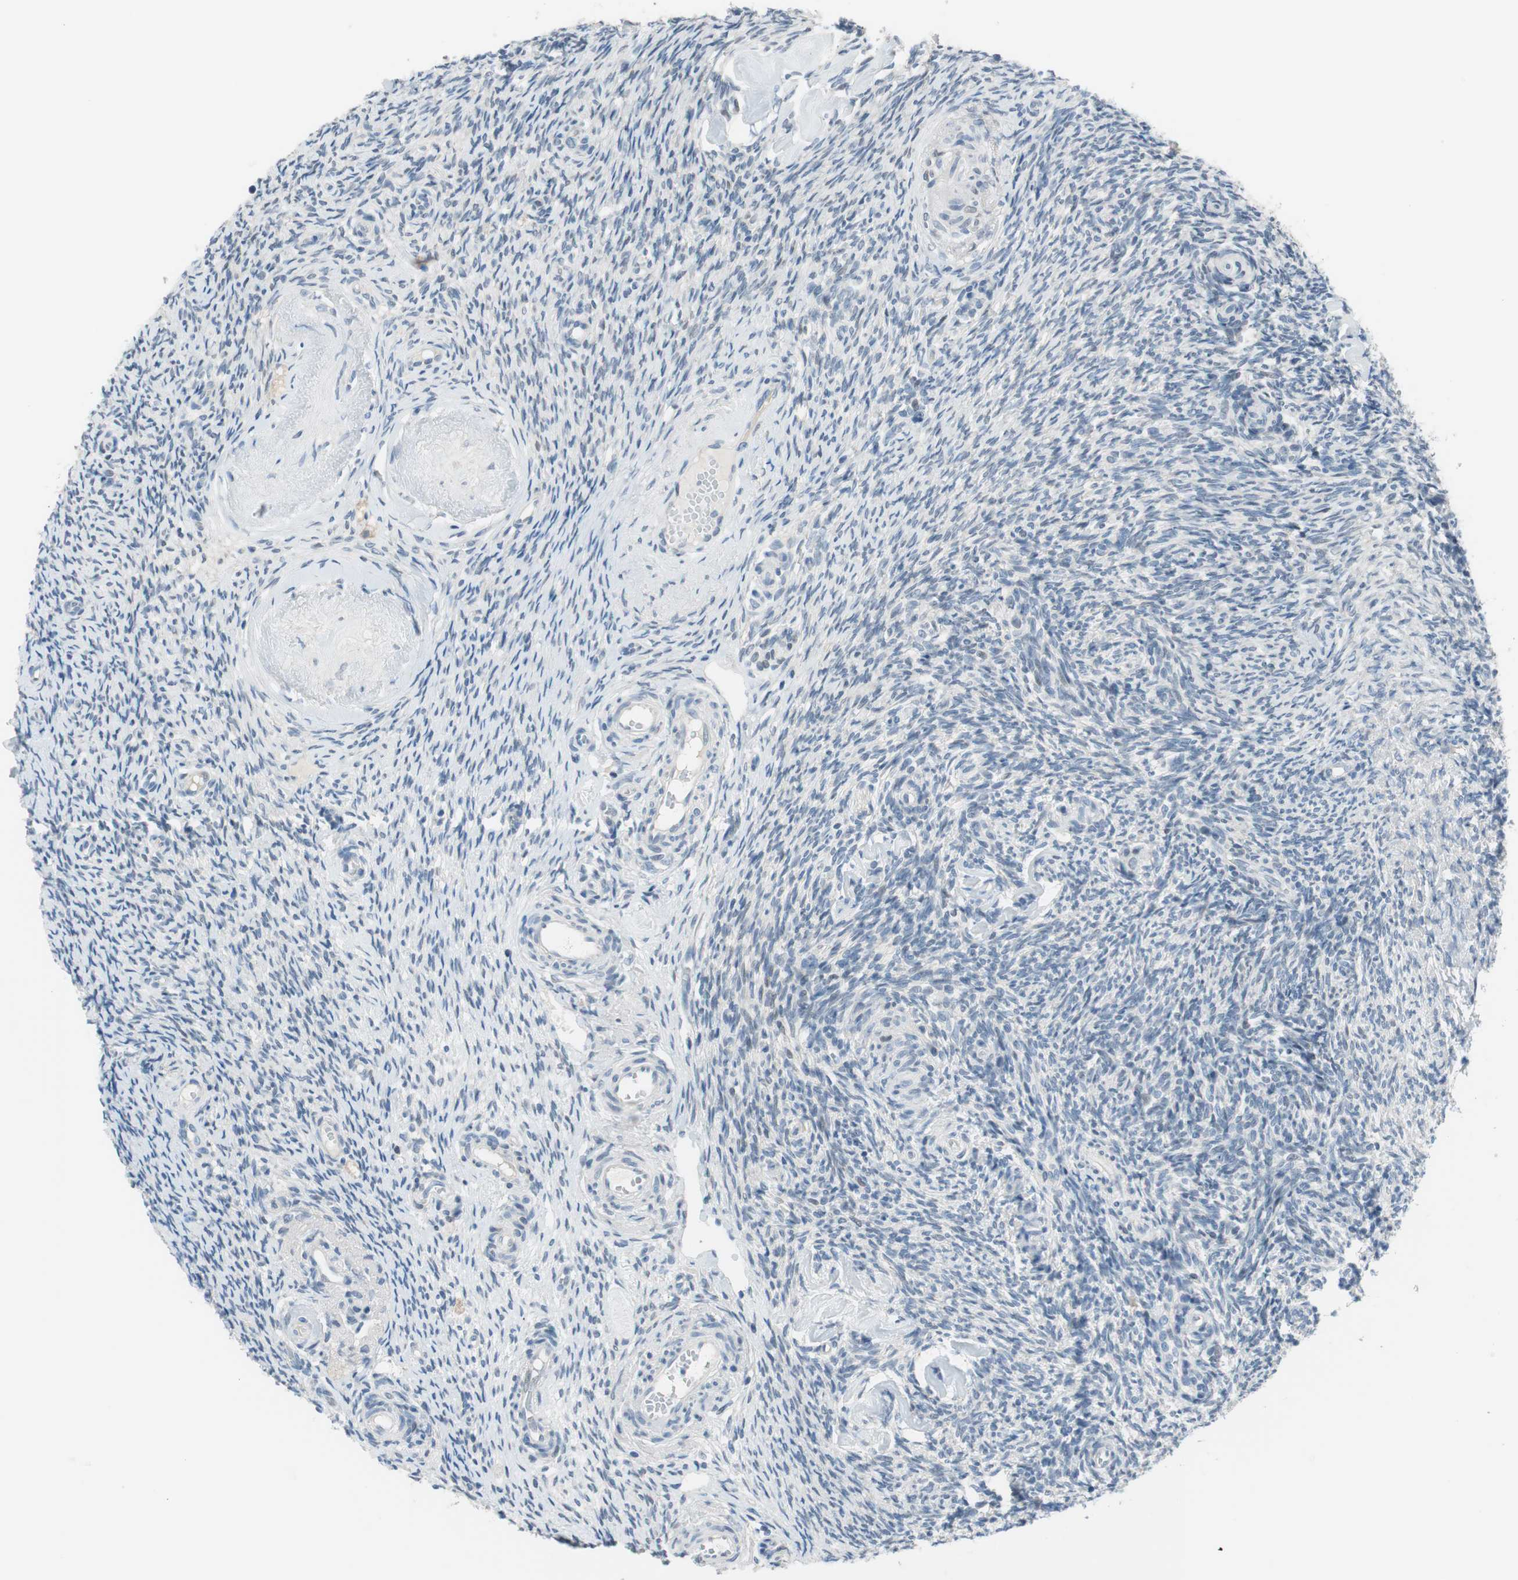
{"staining": {"intensity": "weak", "quantity": "<25%", "location": "nuclear"}, "tissue": "ovary", "cell_type": "Follicle cells", "image_type": "normal", "snomed": [{"axis": "morphology", "description": "Normal tissue, NOS"}, {"axis": "topography", "description": "Ovary"}], "caption": "There is no significant positivity in follicle cells of ovary. (IHC, brightfield microscopy, high magnification).", "gene": "GRHL1", "patient": {"sex": "female", "age": 60}}